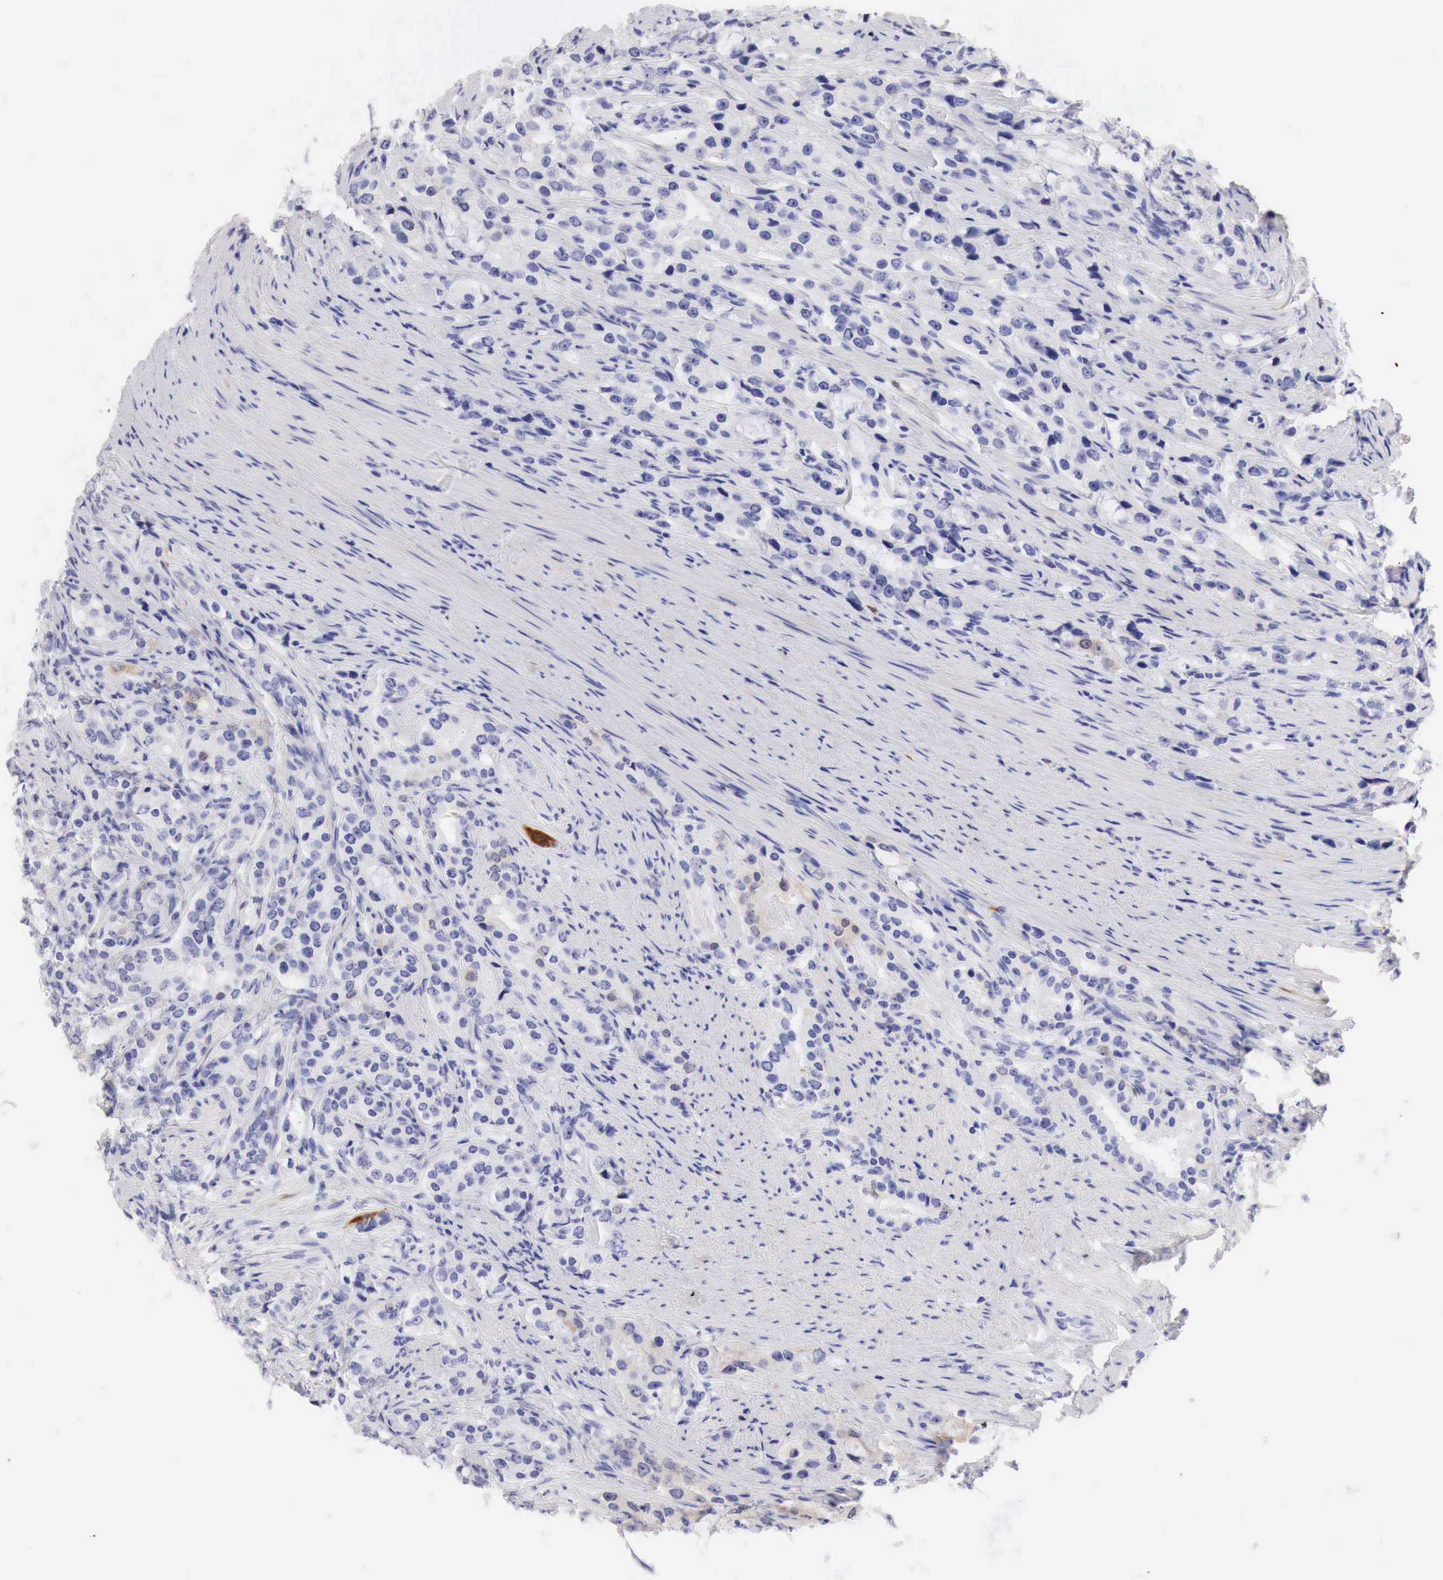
{"staining": {"intensity": "negative", "quantity": "none", "location": "none"}, "tissue": "prostate cancer", "cell_type": "Tumor cells", "image_type": "cancer", "snomed": [{"axis": "morphology", "description": "Adenocarcinoma, Medium grade"}, {"axis": "topography", "description": "Prostate"}], "caption": "A micrograph of prostate cancer stained for a protein demonstrates no brown staining in tumor cells.", "gene": "CDKN2A", "patient": {"sex": "male", "age": 72}}